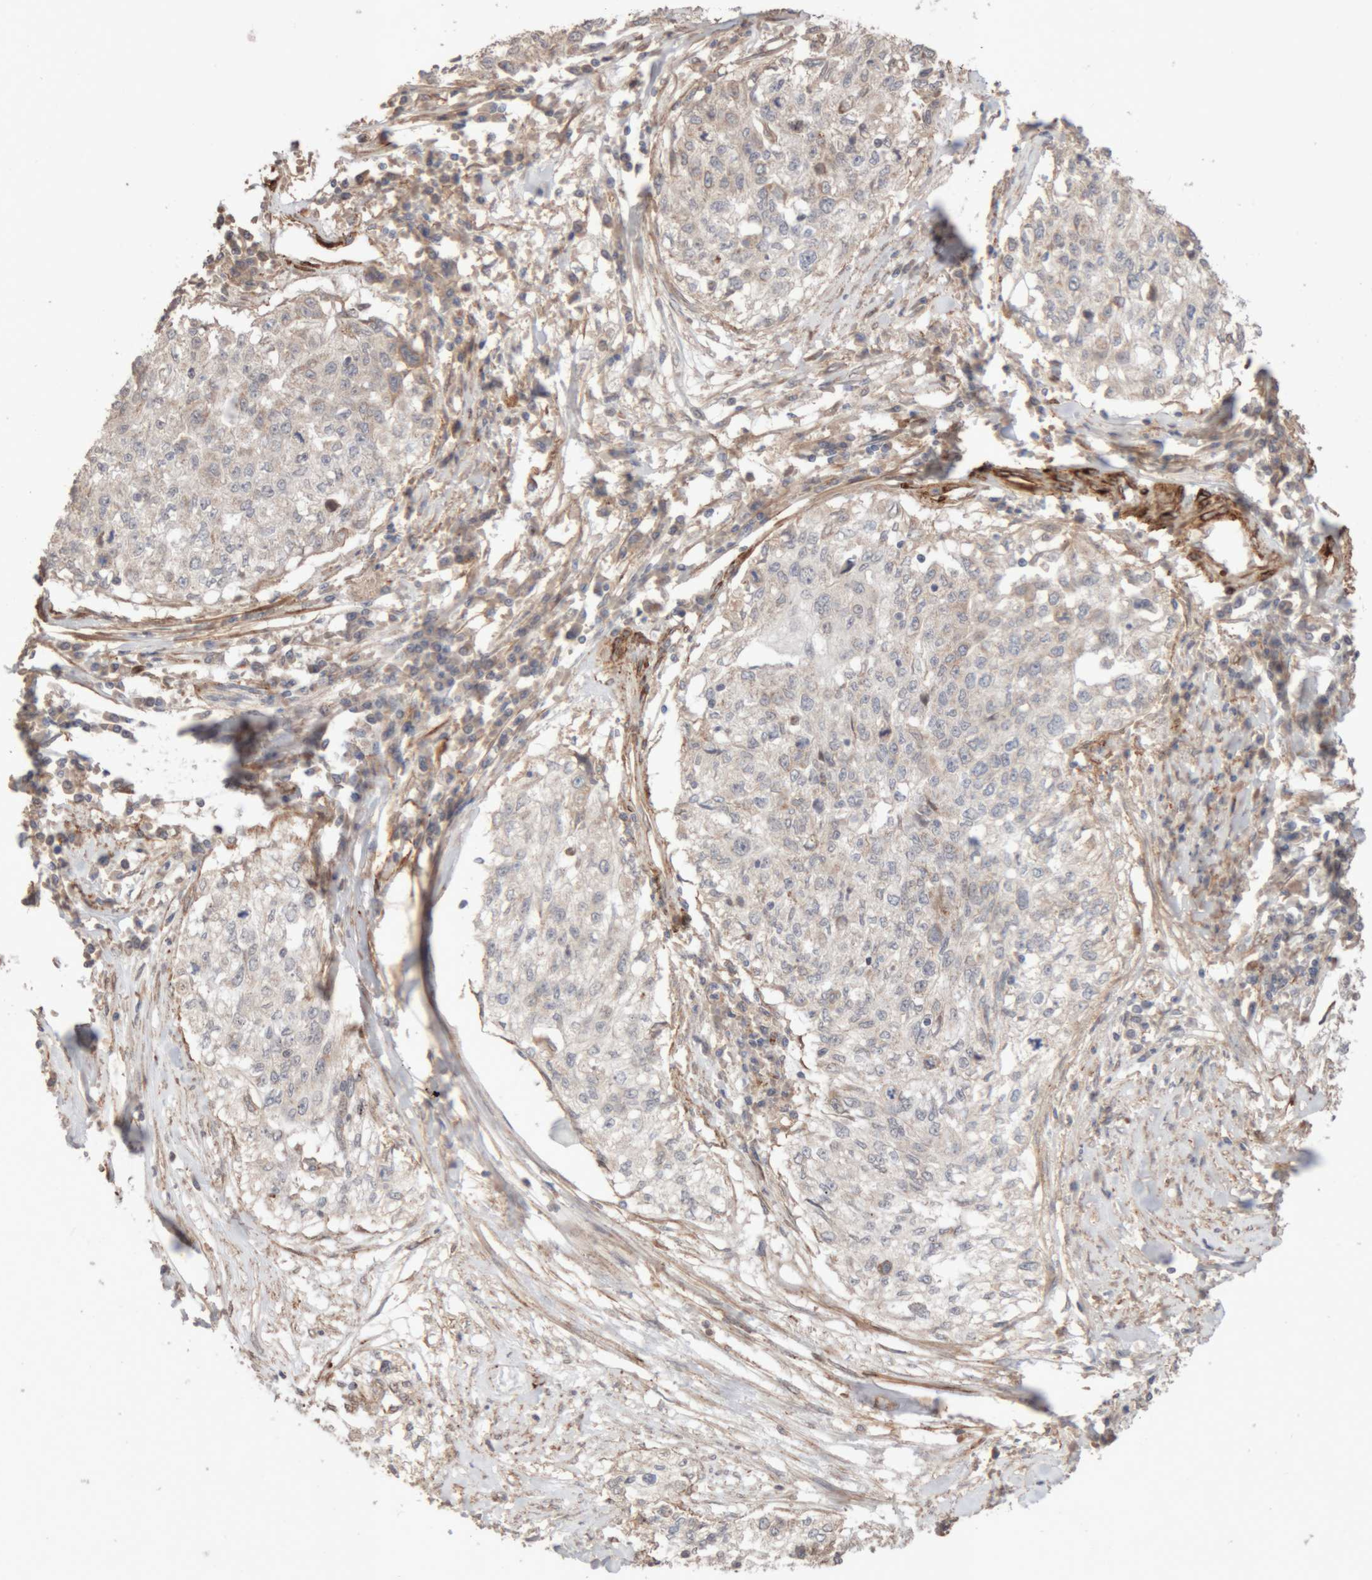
{"staining": {"intensity": "negative", "quantity": "none", "location": "none"}, "tissue": "cervical cancer", "cell_type": "Tumor cells", "image_type": "cancer", "snomed": [{"axis": "morphology", "description": "Squamous cell carcinoma, NOS"}, {"axis": "topography", "description": "Cervix"}], "caption": "A high-resolution micrograph shows IHC staining of squamous cell carcinoma (cervical), which demonstrates no significant positivity in tumor cells.", "gene": "RAB32", "patient": {"sex": "female", "age": 57}}